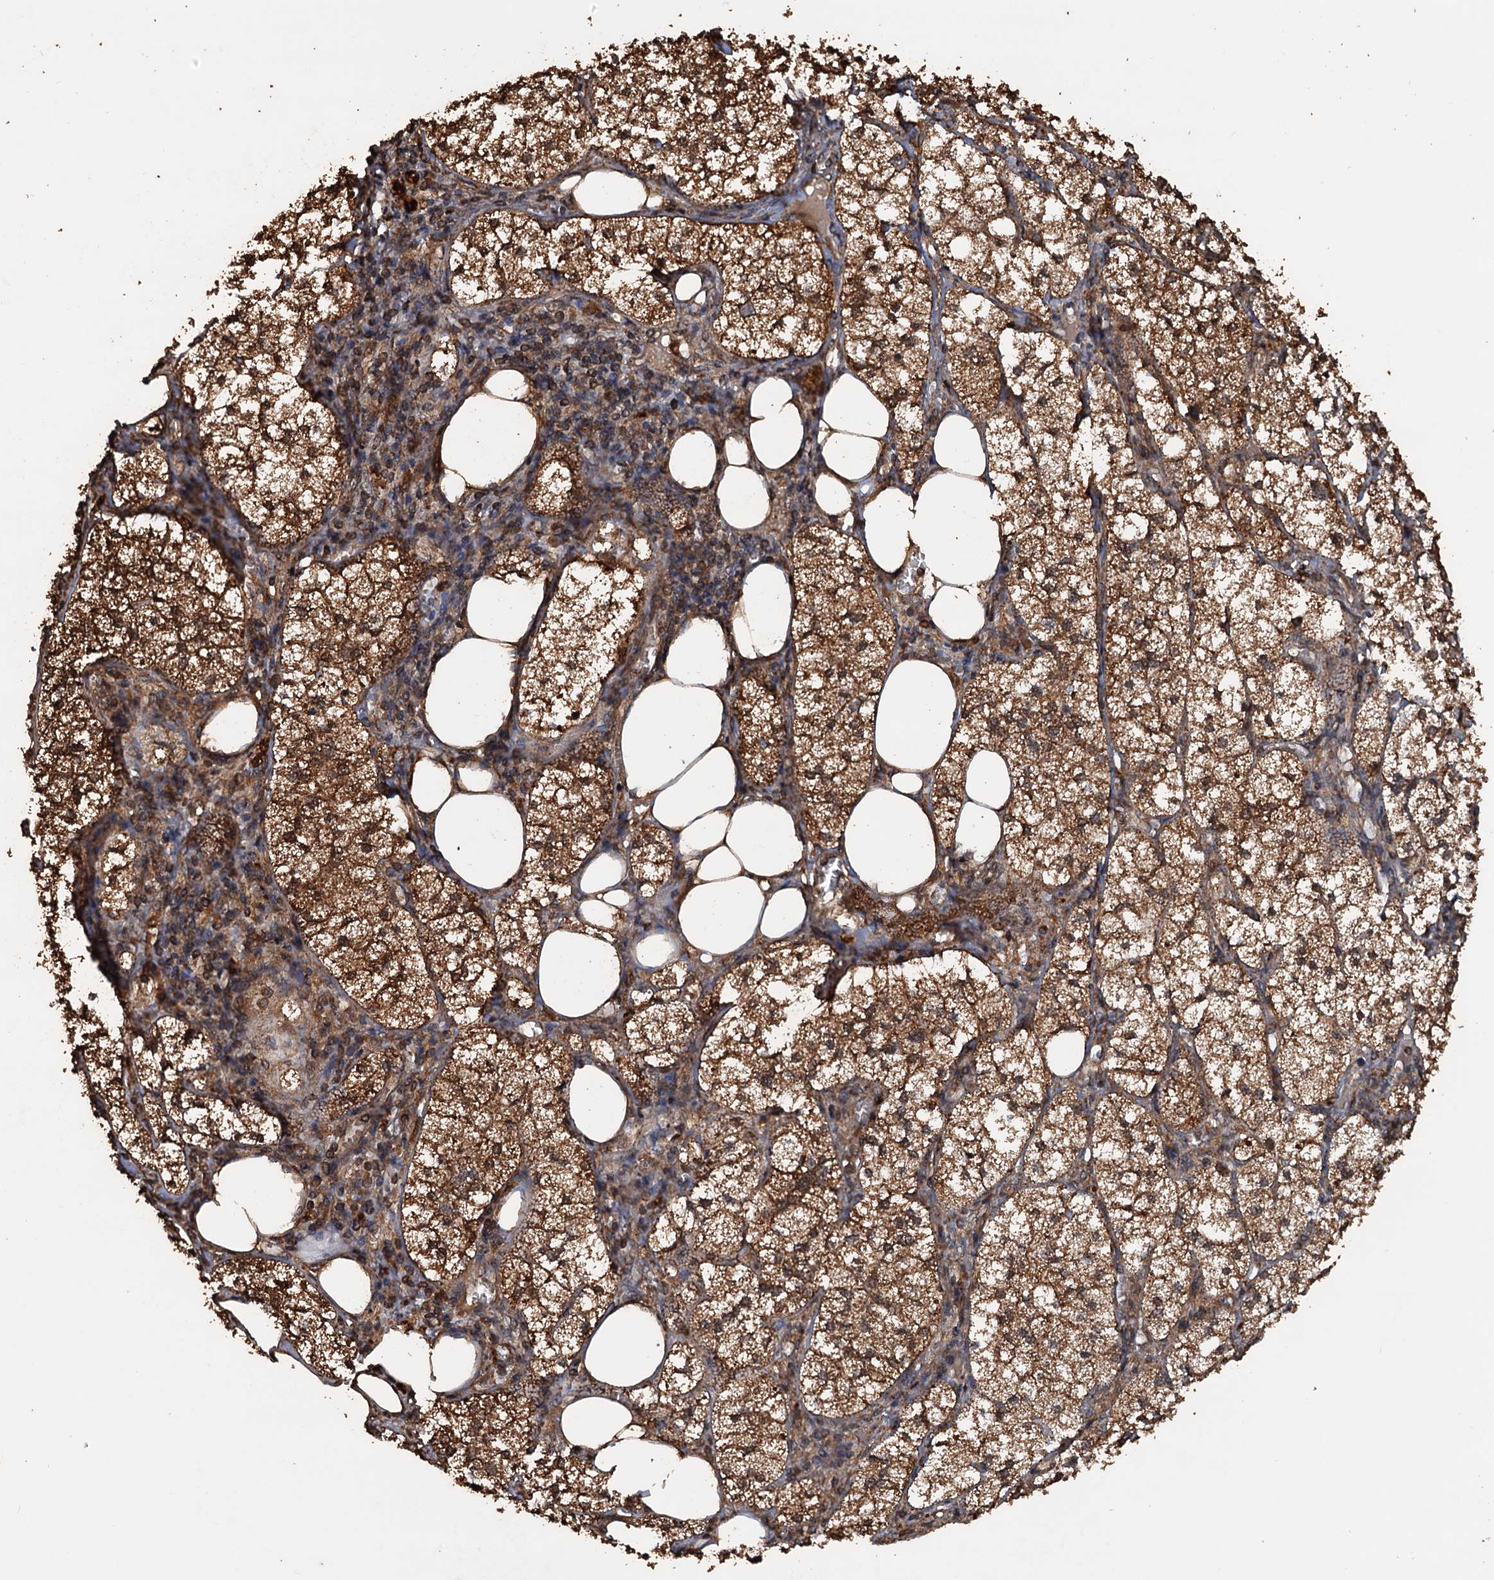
{"staining": {"intensity": "strong", "quantity": ">75%", "location": "cytoplasmic/membranous"}, "tissue": "adrenal gland", "cell_type": "Glandular cells", "image_type": "normal", "snomed": [{"axis": "morphology", "description": "Normal tissue, NOS"}, {"axis": "topography", "description": "Adrenal gland"}], "caption": "This photomicrograph reveals IHC staining of benign human adrenal gland, with high strong cytoplasmic/membranous expression in approximately >75% of glandular cells.", "gene": "PSMD9", "patient": {"sex": "female", "age": 61}}